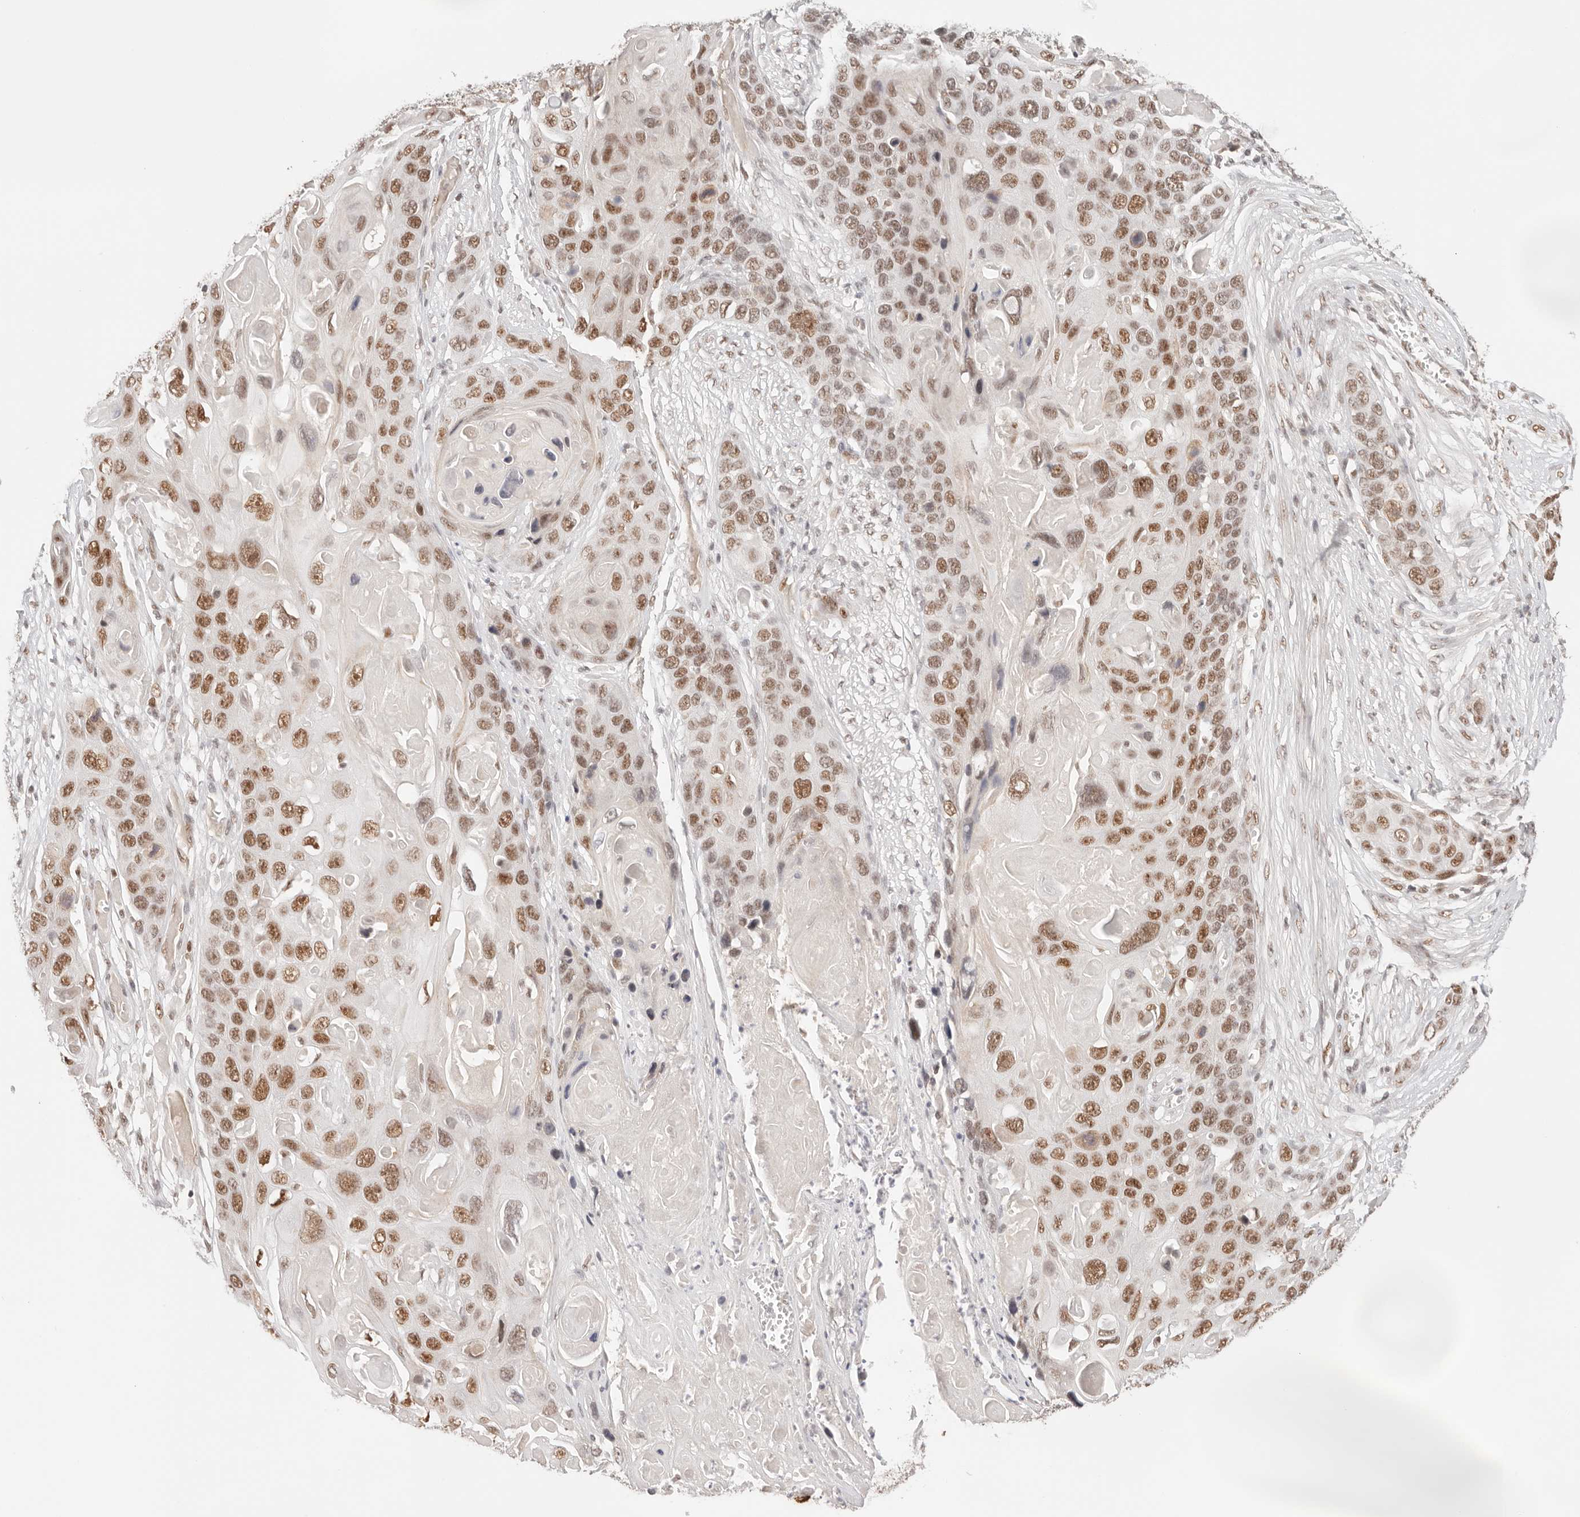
{"staining": {"intensity": "moderate", "quantity": ">75%", "location": "nuclear"}, "tissue": "skin cancer", "cell_type": "Tumor cells", "image_type": "cancer", "snomed": [{"axis": "morphology", "description": "Squamous cell carcinoma, NOS"}, {"axis": "topography", "description": "Skin"}], "caption": "Immunohistochemistry (IHC) photomicrograph of neoplastic tissue: skin cancer stained using immunohistochemistry (IHC) exhibits medium levels of moderate protein expression localized specifically in the nuclear of tumor cells, appearing as a nuclear brown color.", "gene": "GTF2E2", "patient": {"sex": "male", "age": 55}}